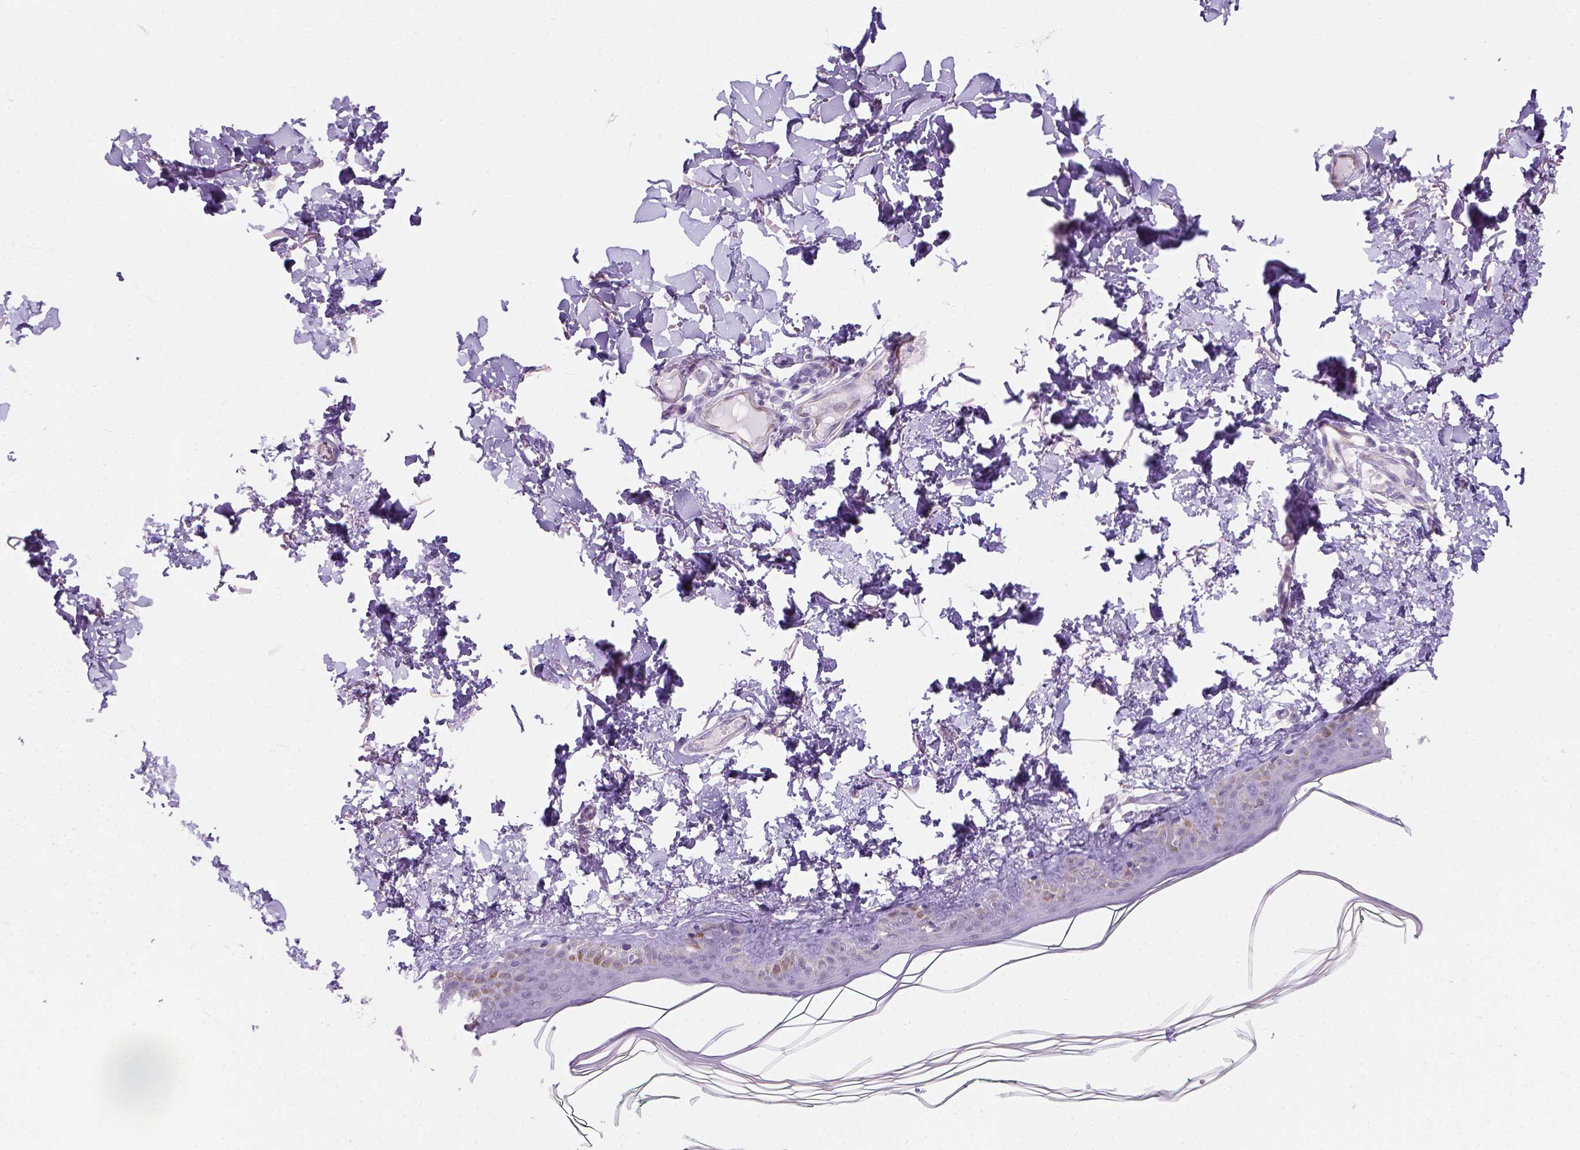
{"staining": {"intensity": "negative", "quantity": "none", "location": "none"}, "tissue": "skin", "cell_type": "Fibroblasts", "image_type": "normal", "snomed": [{"axis": "morphology", "description": "Normal tissue, NOS"}, {"axis": "topography", "description": "Skin"}, {"axis": "topography", "description": "Peripheral nerve tissue"}], "caption": "High power microscopy photomicrograph of an IHC photomicrograph of benign skin, revealing no significant positivity in fibroblasts.", "gene": "C20orf144", "patient": {"sex": "female", "age": 45}}